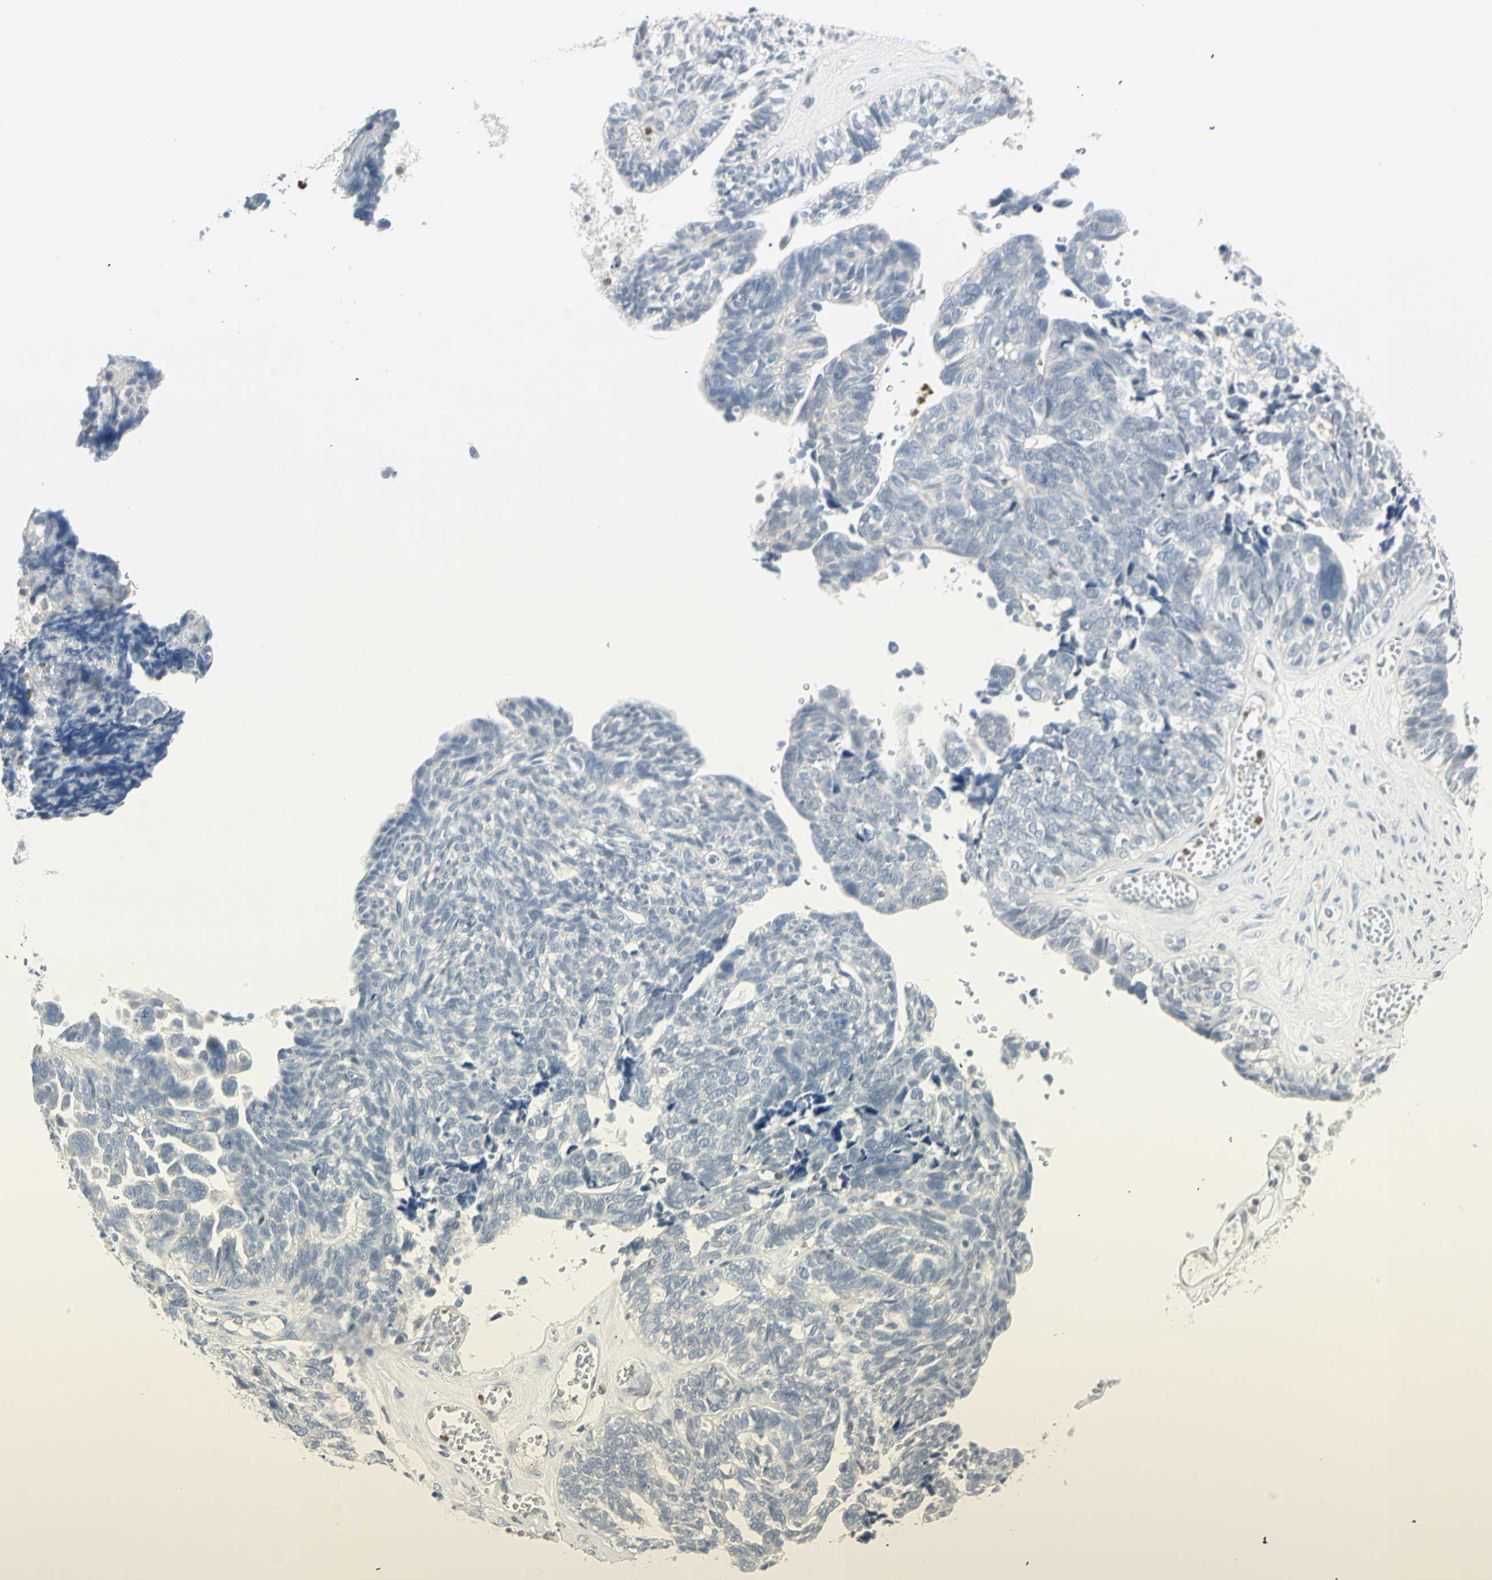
{"staining": {"intensity": "negative", "quantity": "none", "location": "none"}, "tissue": "ovarian cancer", "cell_type": "Tumor cells", "image_type": "cancer", "snomed": [{"axis": "morphology", "description": "Cystadenocarcinoma, serous, NOS"}, {"axis": "topography", "description": "Ovary"}], "caption": "This is an immunohistochemistry (IHC) micrograph of human serous cystadenocarcinoma (ovarian). There is no positivity in tumor cells.", "gene": "MLLT10", "patient": {"sex": "female", "age": 79}}